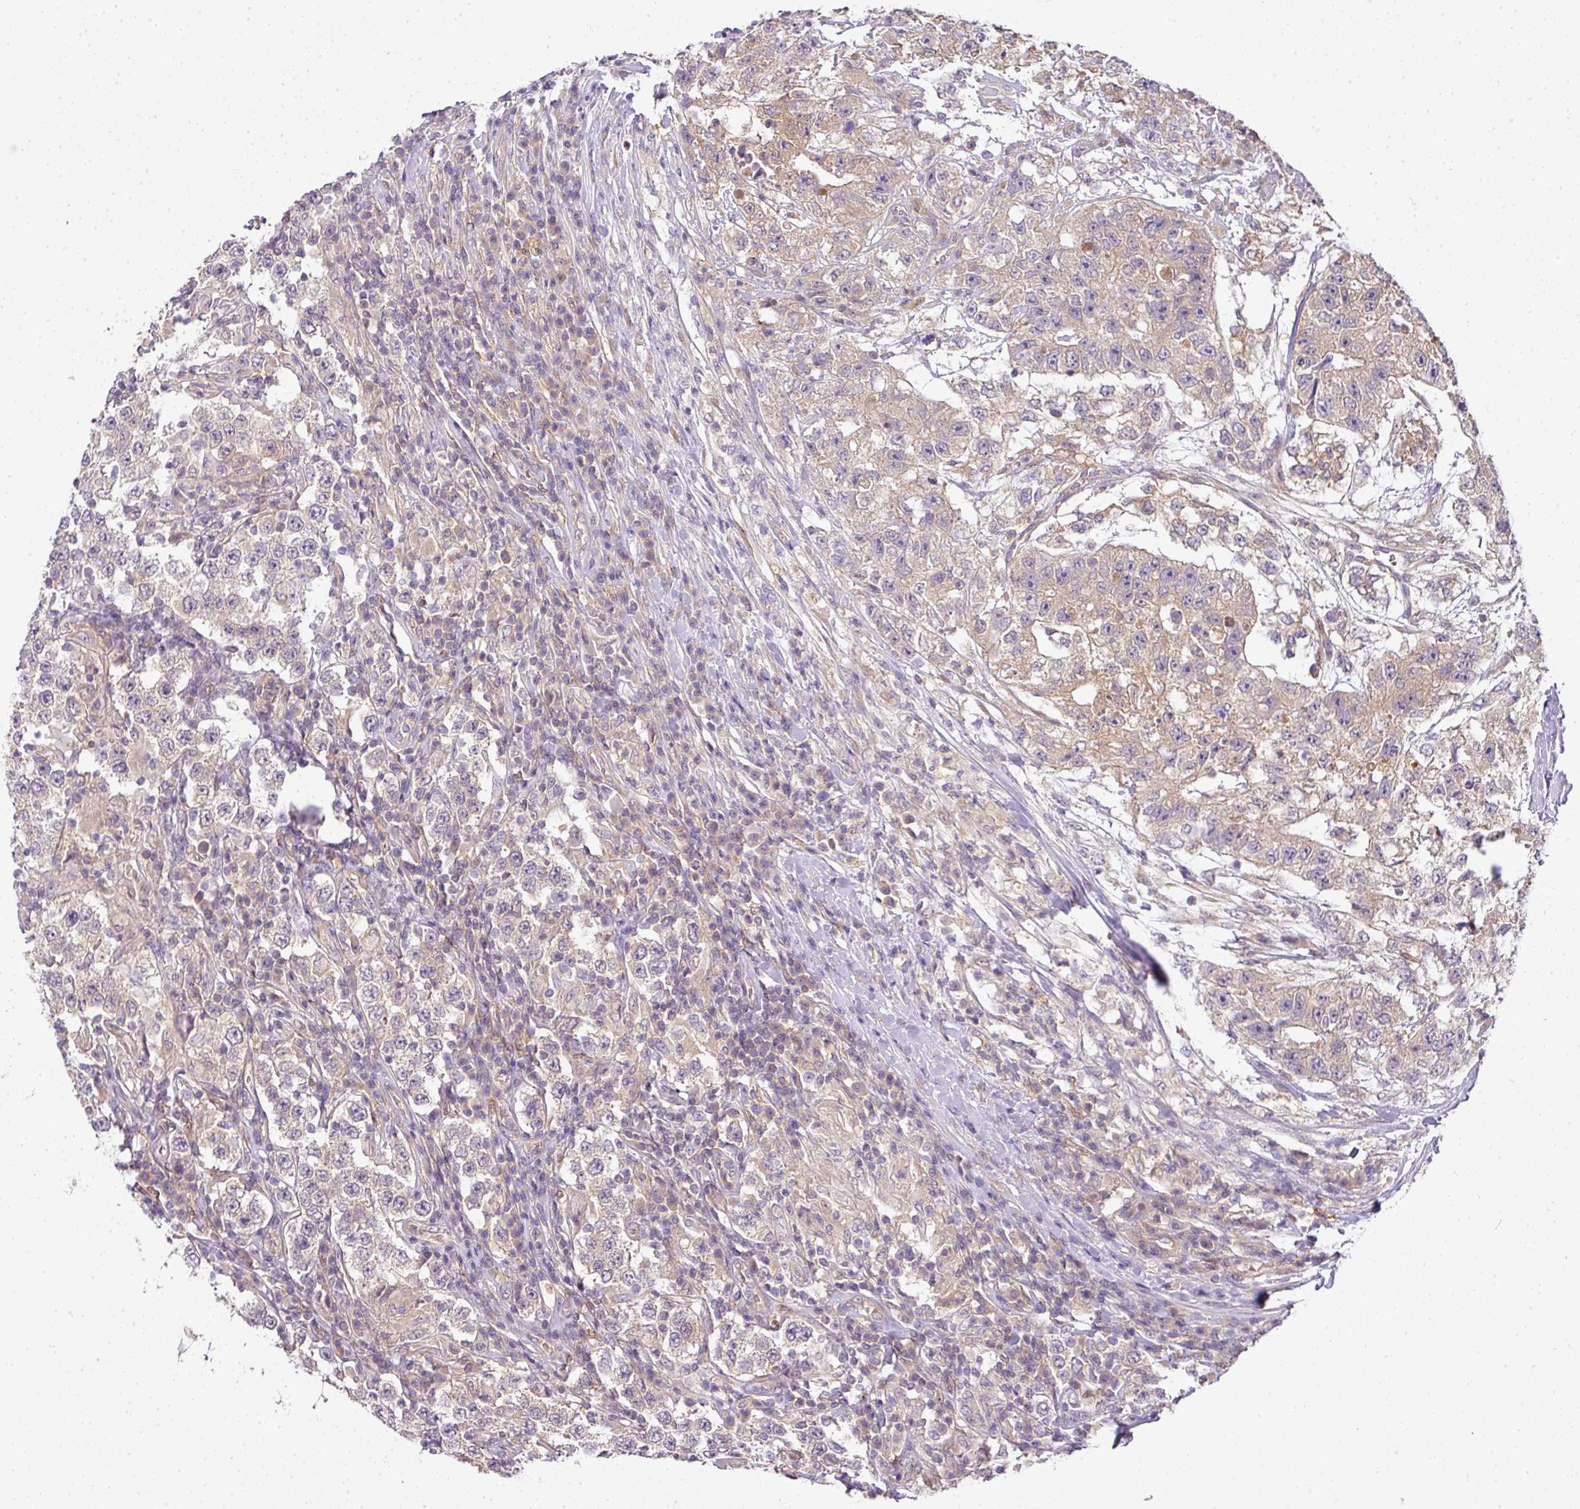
{"staining": {"intensity": "weak", "quantity": "25%-75%", "location": "cytoplasmic/membranous"}, "tissue": "testis cancer", "cell_type": "Tumor cells", "image_type": "cancer", "snomed": [{"axis": "morphology", "description": "Seminoma, NOS"}, {"axis": "morphology", "description": "Carcinoma, Embryonal, NOS"}, {"axis": "topography", "description": "Testis"}], "caption": "Immunohistochemical staining of human testis cancer shows low levels of weak cytoplasmic/membranous positivity in about 25%-75% of tumor cells. (Stains: DAB (3,3'-diaminobenzidine) in brown, nuclei in blue, Microscopy: brightfield microscopy at high magnification).", "gene": "ADH5", "patient": {"sex": "male", "age": 41}}